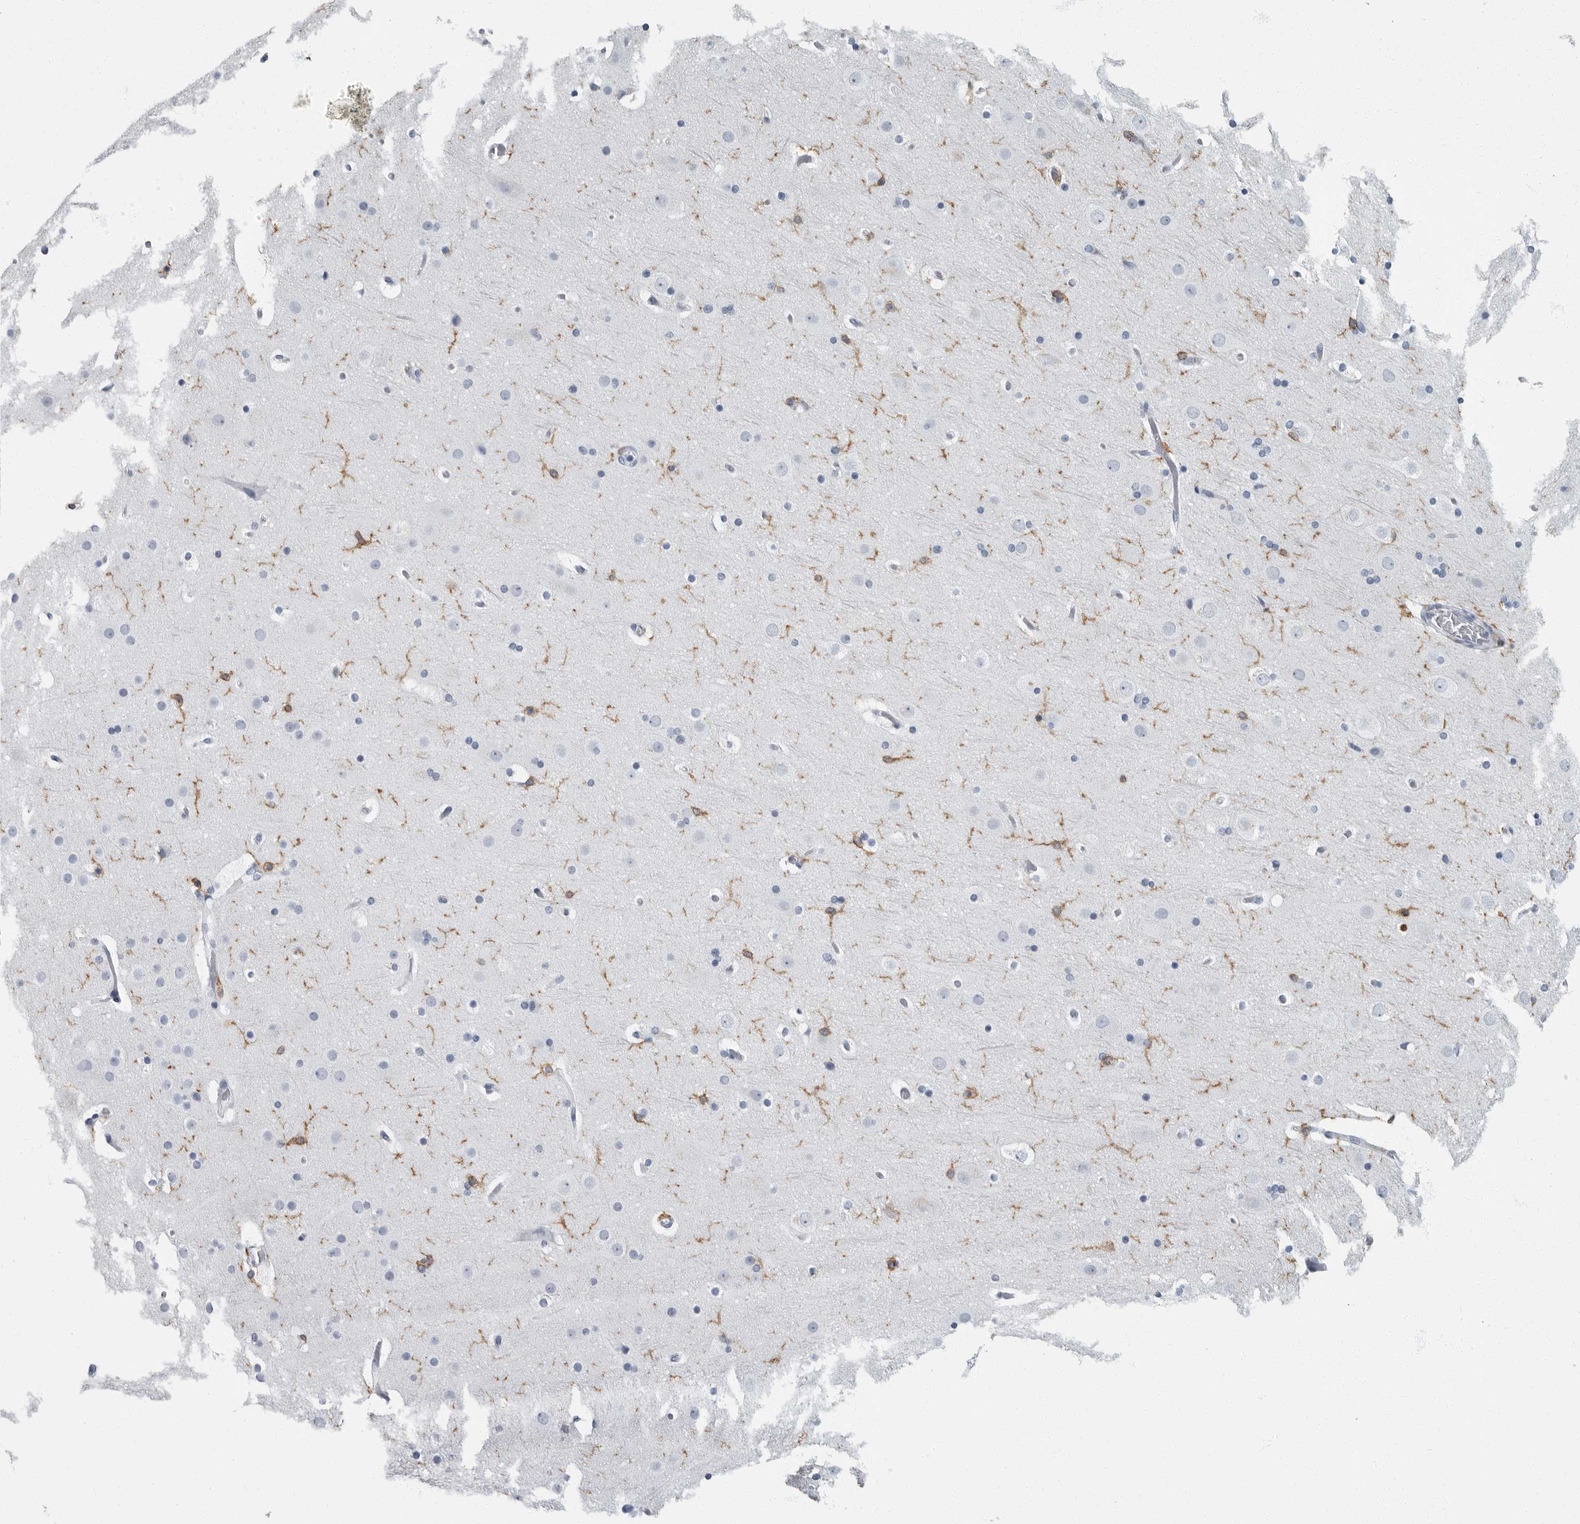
{"staining": {"intensity": "negative", "quantity": "none", "location": "none"}, "tissue": "cerebral cortex", "cell_type": "Endothelial cells", "image_type": "normal", "snomed": [{"axis": "morphology", "description": "Normal tissue, NOS"}, {"axis": "topography", "description": "Cerebral cortex"}], "caption": "Protein analysis of unremarkable cerebral cortex displays no significant expression in endothelial cells. (Immunohistochemistry, brightfield microscopy, high magnification).", "gene": "FCER1G", "patient": {"sex": "male", "age": 57}}